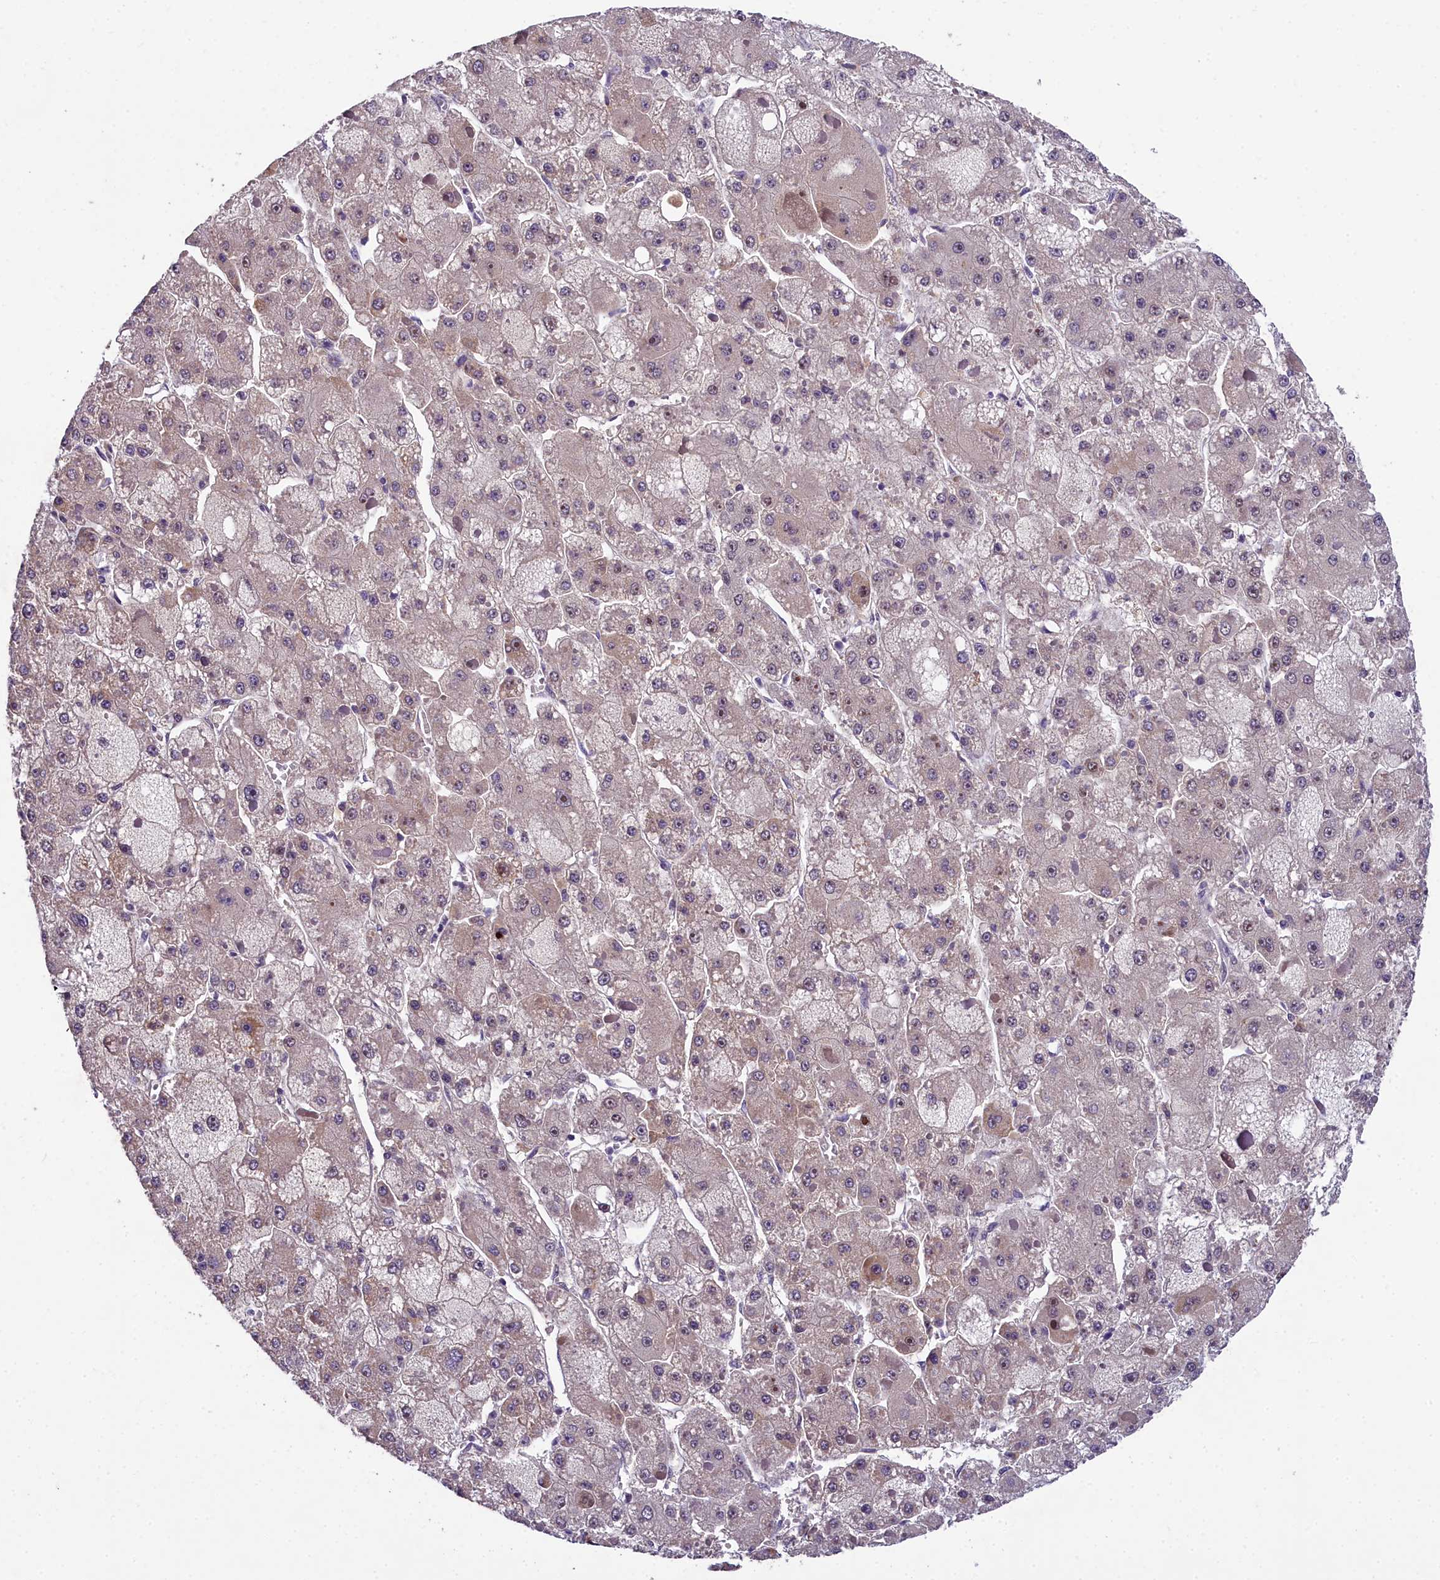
{"staining": {"intensity": "weak", "quantity": "<25%", "location": "nuclear"}, "tissue": "liver cancer", "cell_type": "Tumor cells", "image_type": "cancer", "snomed": [{"axis": "morphology", "description": "Carcinoma, Hepatocellular, NOS"}, {"axis": "topography", "description": "Liver"}], "caption": "Tumor cells show no significant protein expression in liver hepatocellular carcinoma. (IHC, brightfield microscopy, high magnification).", "gene": "ZNF333", "patient": {"sex": "female", "age": 73}}